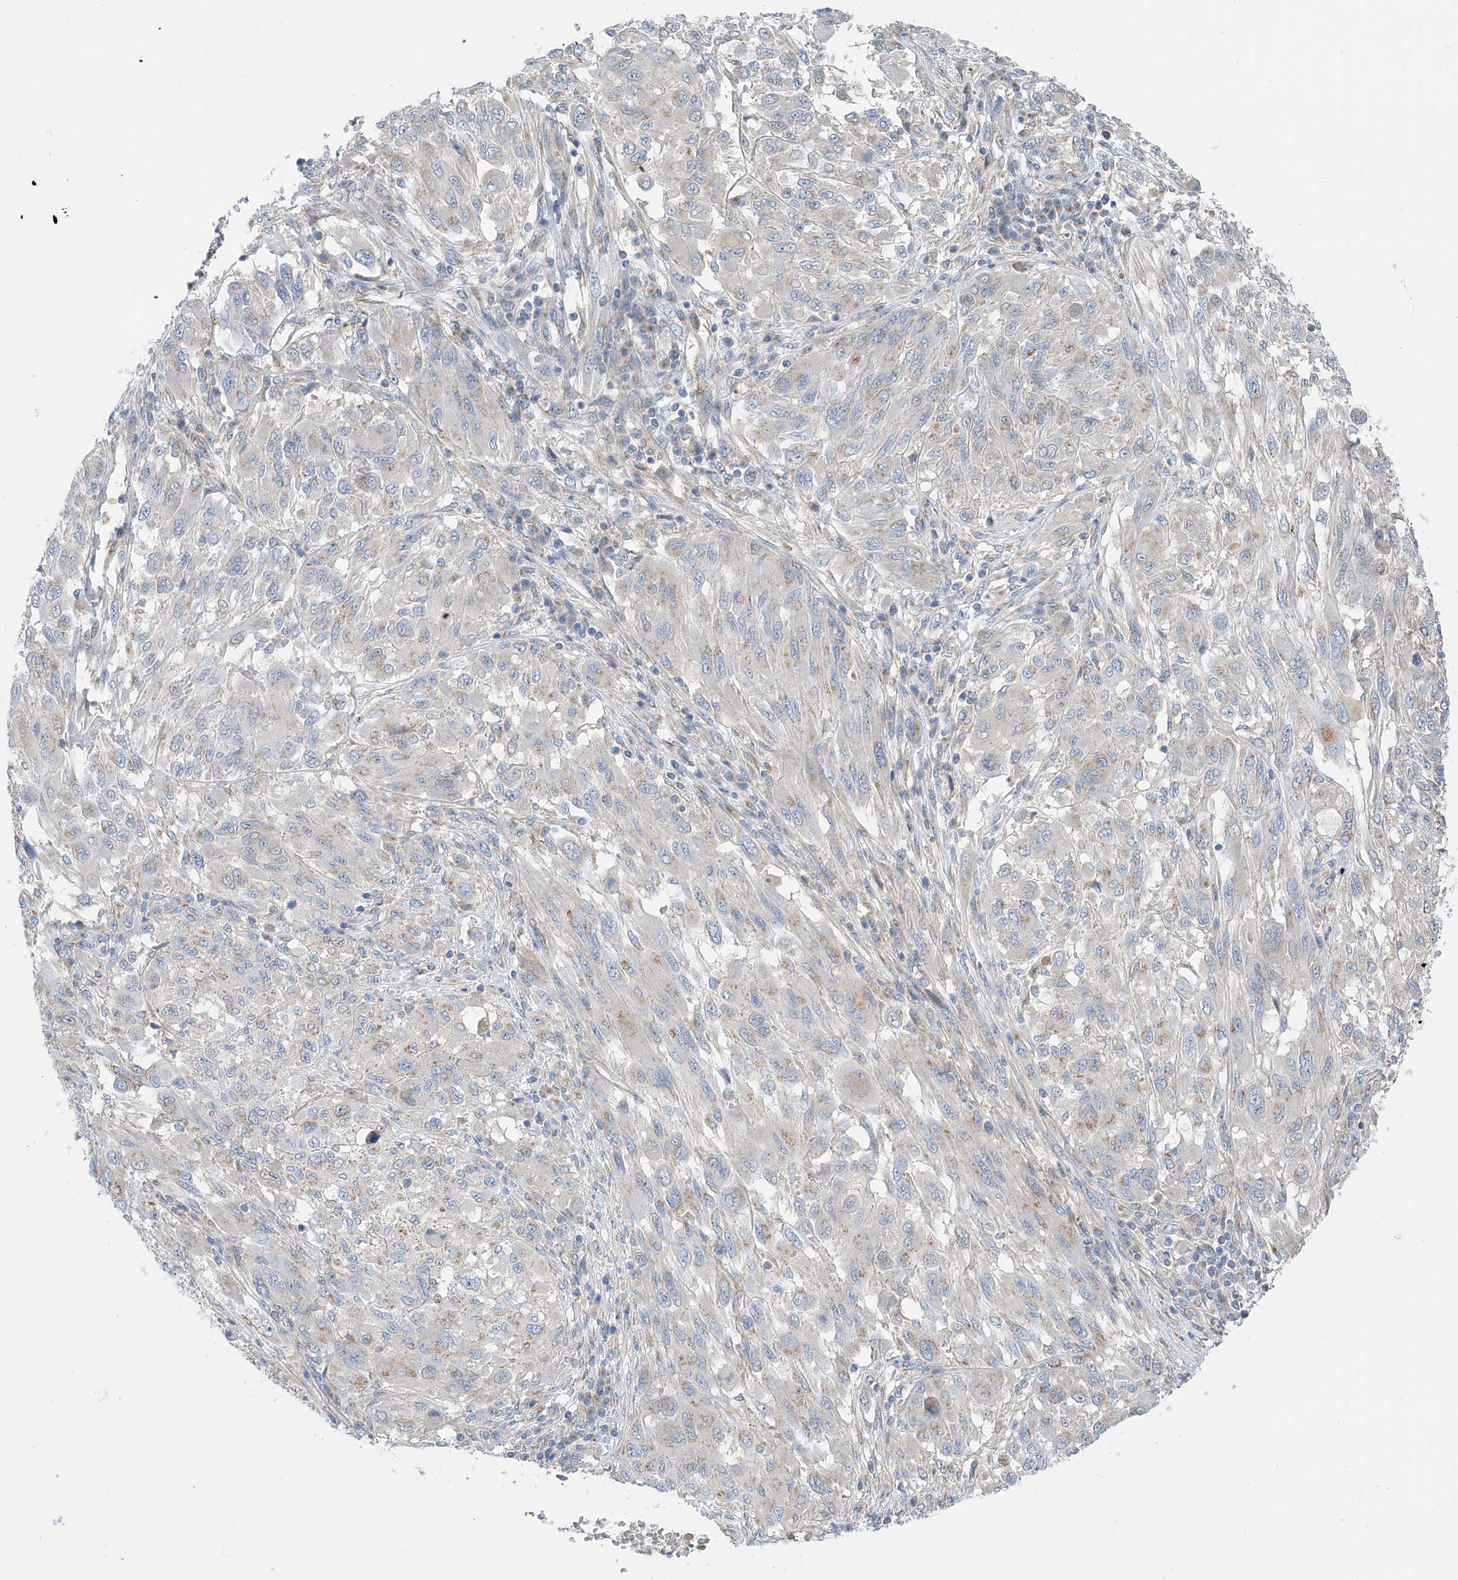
{"staining": {"intensity": "weak", "quantity": "<25%", "location": "cytoplasmic/membranous"}, "tissue": "melanoma", "cell_type": "Tumor cells", "image_type": "cancer", "snomed": [{"axis": "morphology", "description": "Malignant melanoma, NOS"}, {"axis": "topography", "description": "Skin"}], "caption": "This is an immunohistochemistry (IHC) micrograph of malignant melanoma. There is no positivity in tumor cells.", "gene": "SLC22A7", "patient": {"sex": "female", "age": 91}}